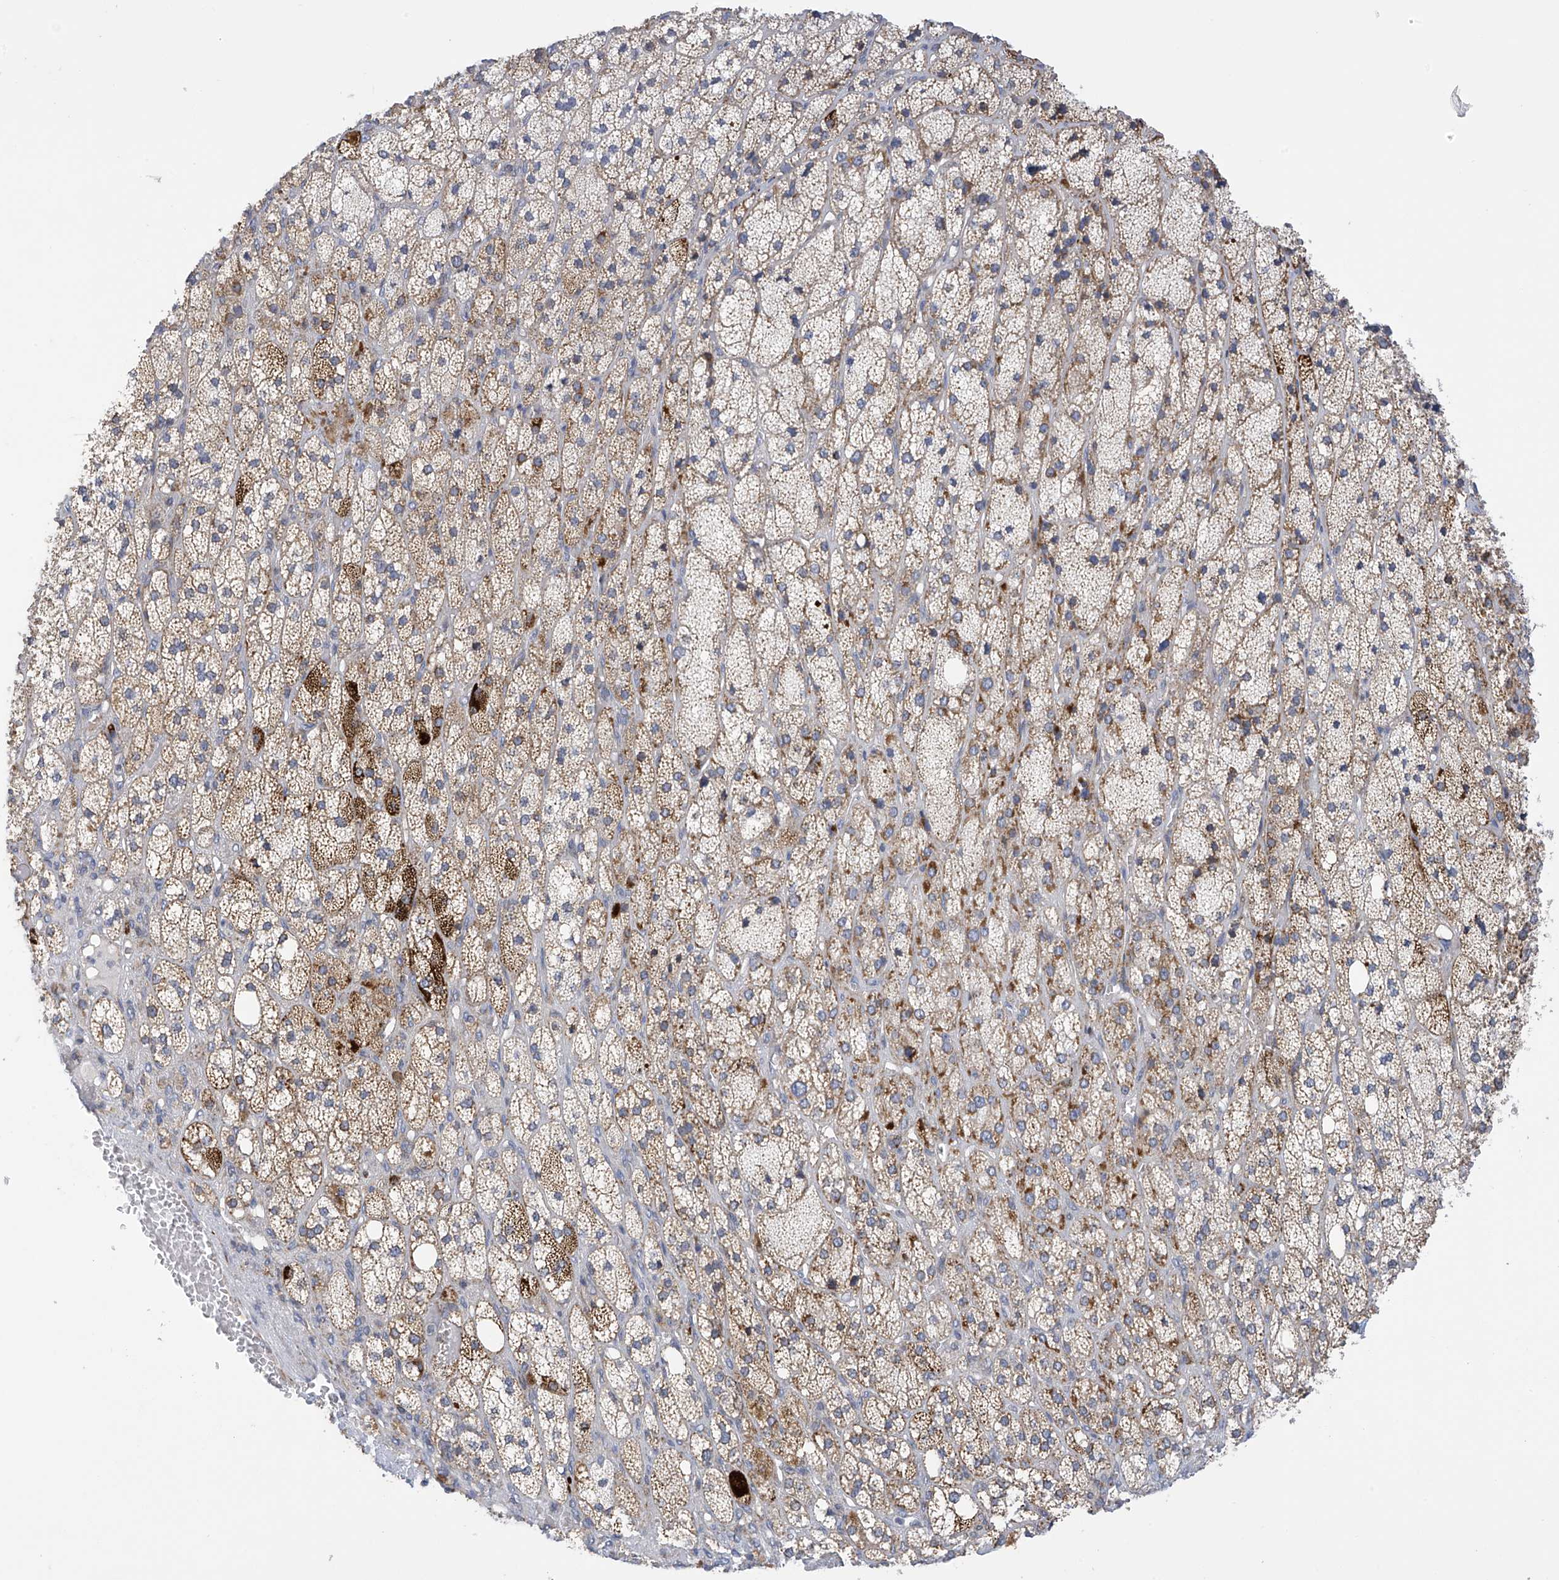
{"staining": {"intensity": "moderate", "quantity": "25%-75%", "location": "cytoplasmic/membranous"}, "tissue": "adrenal gland", "cell_type": "Glandular cells", "image_type": "normal", "snomed": [{"axis": "morphology", "description": "Normal tissue, NOS"}, {"axis": "topography", "description": "Adrenal gland"}], "caption": "Immunohistochemical staining of benign adrenal gland displays moderate cytoplasmic/membranous protein staining in about 25%-75% of glandular cells.", "gene": "SLCO4A1", "patient": {"sex": "male", "age": 61}}